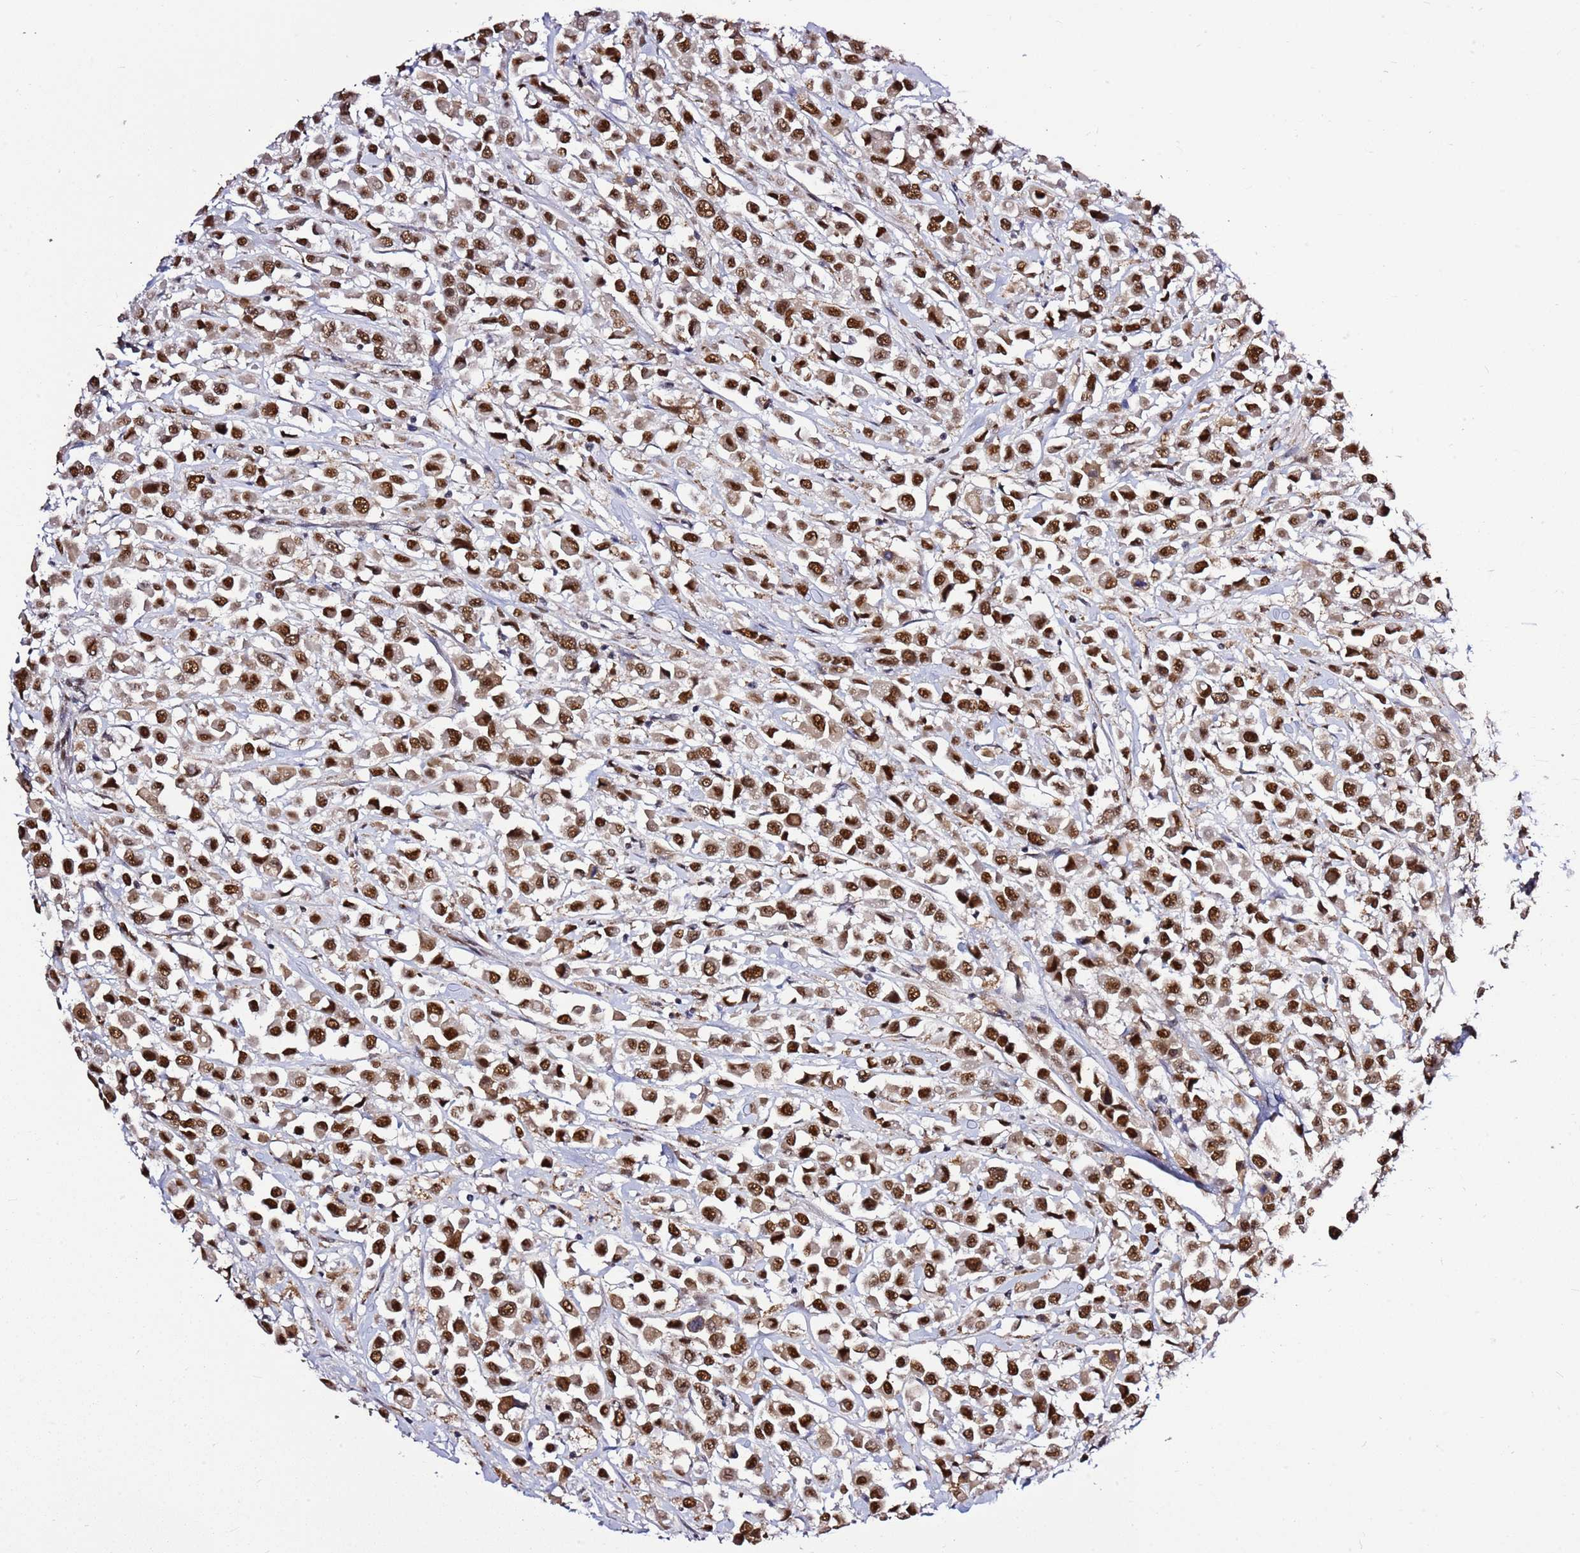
{"staining": {"intensity": "strong", "quantity": ">75%", "location": "nuclear"}, "tissue": "breast cancer", "cell_type": "Tumor cells", "image_type": "cancer", "snomed": [{"axis": "morphology", "description": "Duct carcinoma"}, {"axis": "topography", "description": "Breast"}], "caption": "Approximately >75% of tumor cells in human breast infiltrating ductal carcinoma display strong nuclear protein positivity as visualized by brown immunohistochemical staining.", "gene": "AKAP8L", "patient": {"sex": "female", "age": 61}}